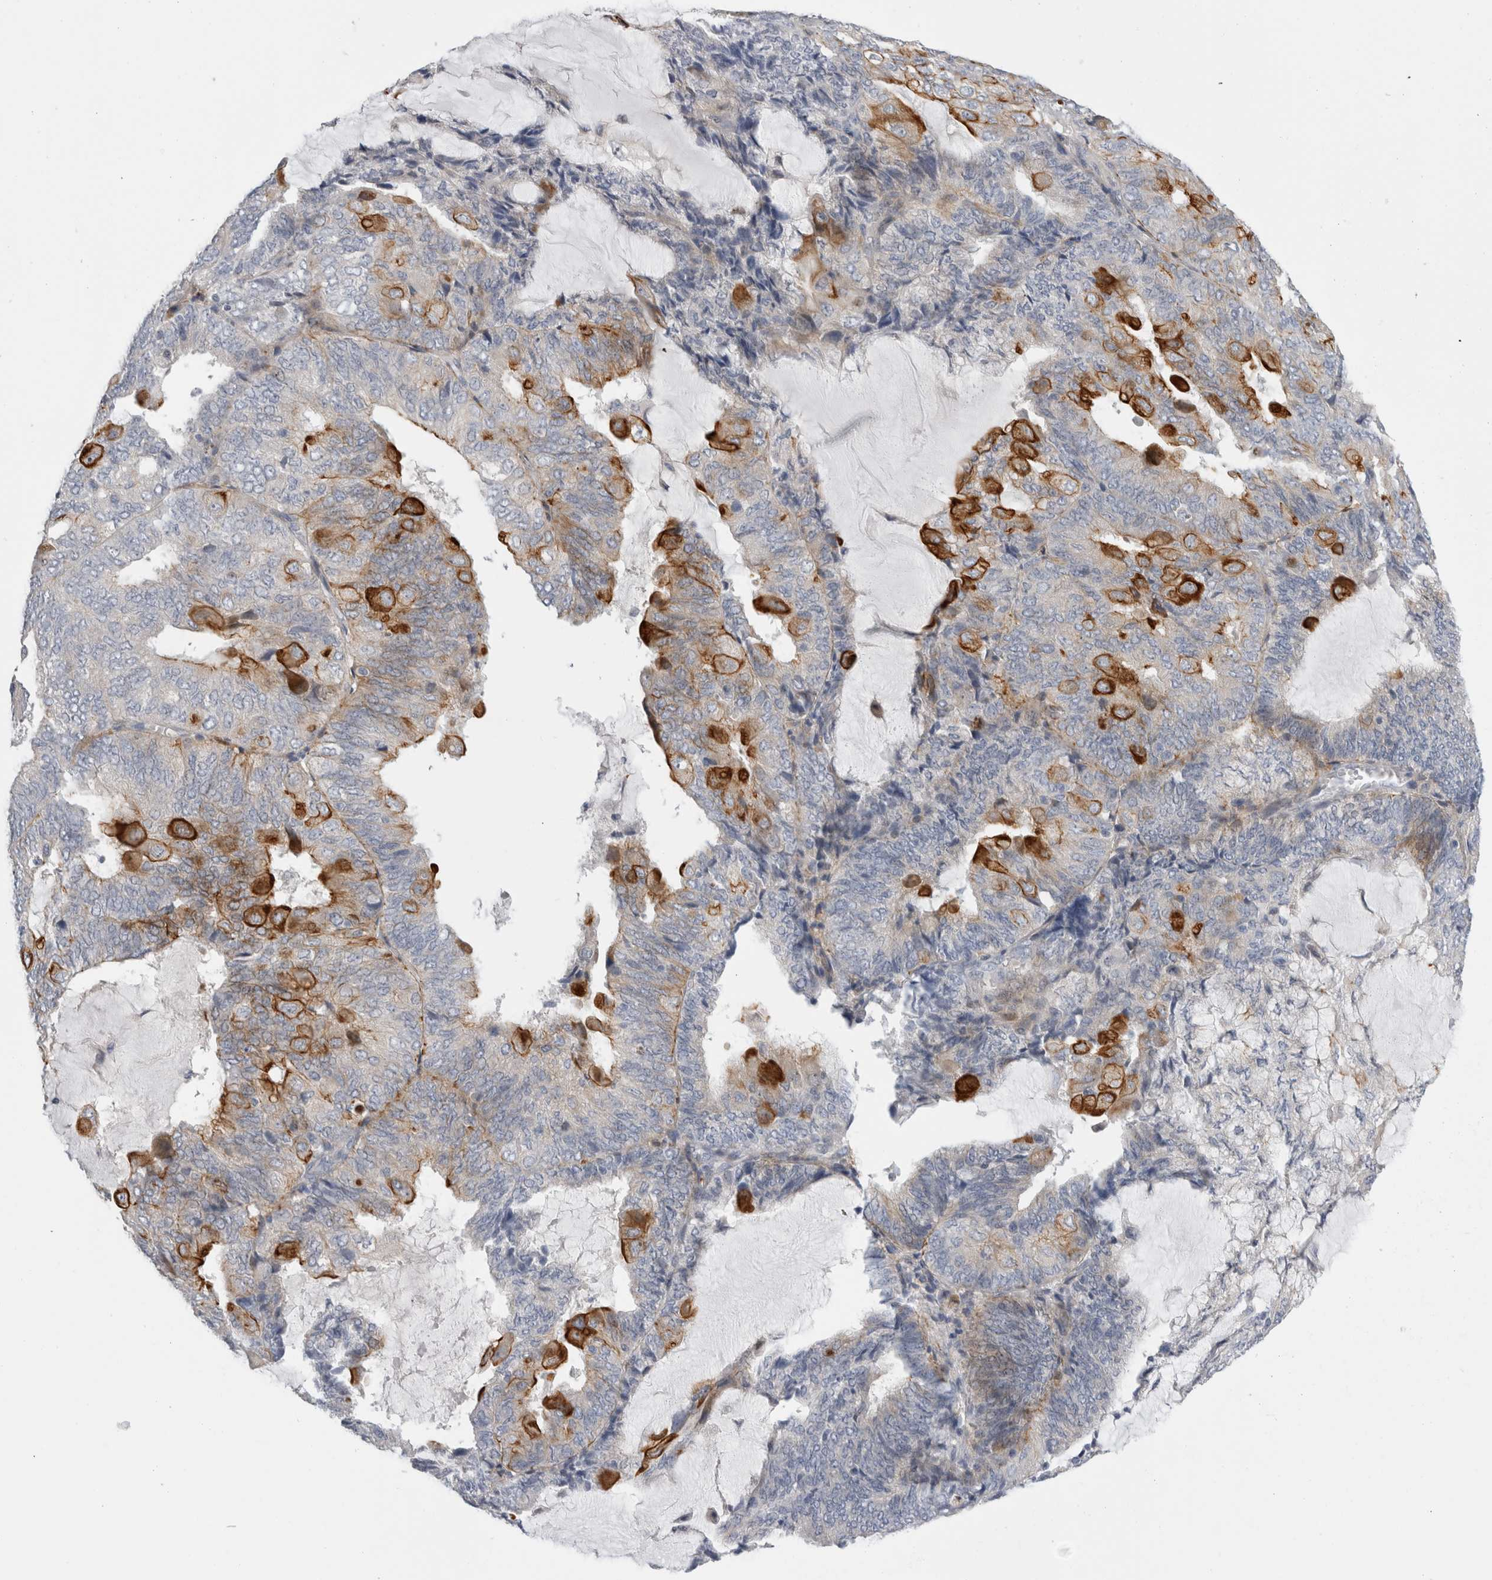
{"staining": {"intensity": "strong", "quantity": "<25%", "location": "cytoplasmic/membranous"}, "tissue": "endometrial cancer", "cell_type": "Tumor cells", "image_type": "cancer", "snomed": [{"axis": "morphology", "description": "Adenocarcinoma, NOS"}, {"axis": "topography", "description": "Endometrium"}], "caption": "High-power microscopy captured an IHC histopathology image of endometrial adenocarcinoma, revealing strong cytoplasmic/membranous expression in approximately <25% of tumor cells.", "gene": "SLC20A2", "patient": {"sex": "female", "age": 81}}